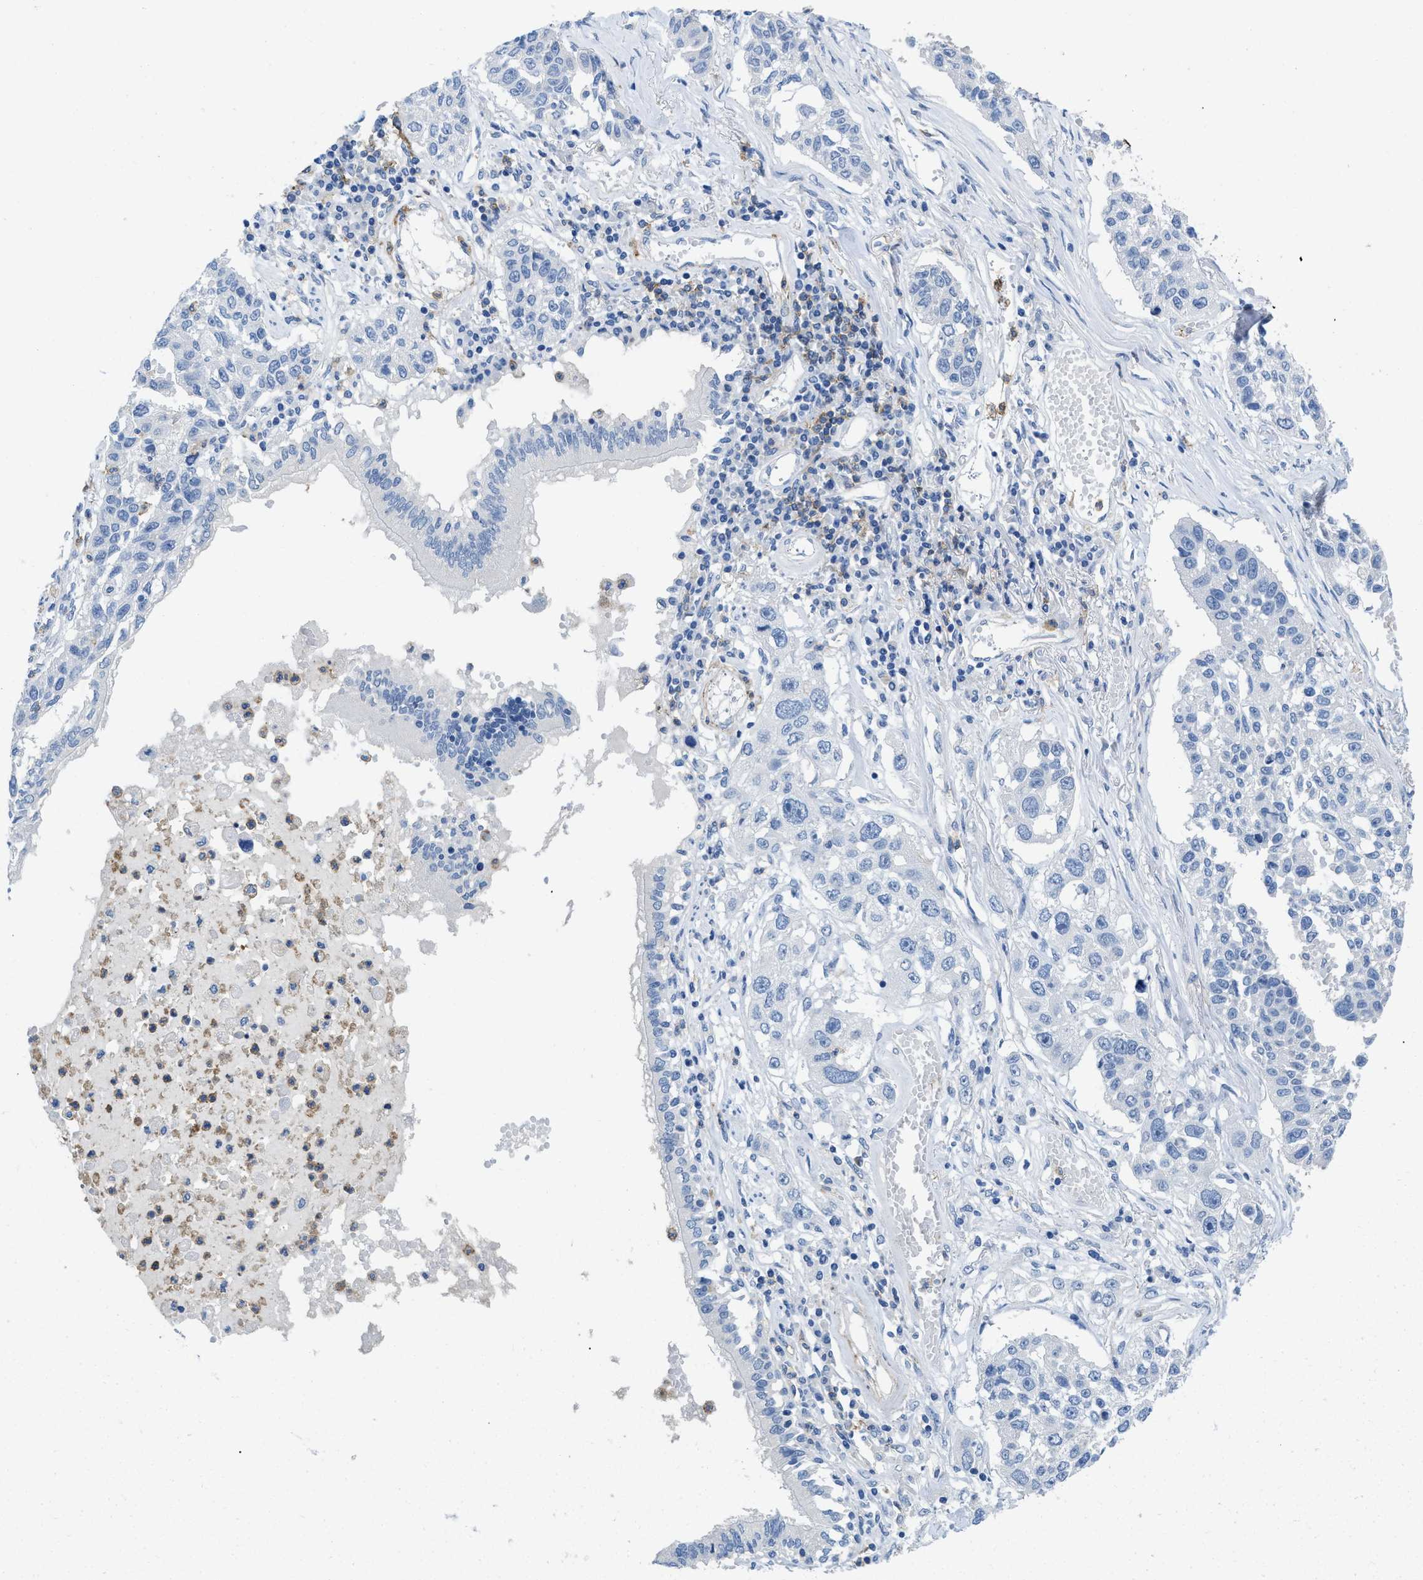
{"staining": {"intensity": "negative", "quantity": "none", "location": "none"}, "tissue": "lung cancer", "cell_type": "Tumor cells", "image_type": "cancer", "snomed": [{"axis": "morphology", "description": "Squamous cell carcinoma, NOS"}, {"axis": "topography", "description": "Lung"}], "caption": "Tumor cells are negative for brown protein staining in lung squamous cell carcinoma.", "gene": "CR1", "patient": {"sex": "male", "age": 71}}